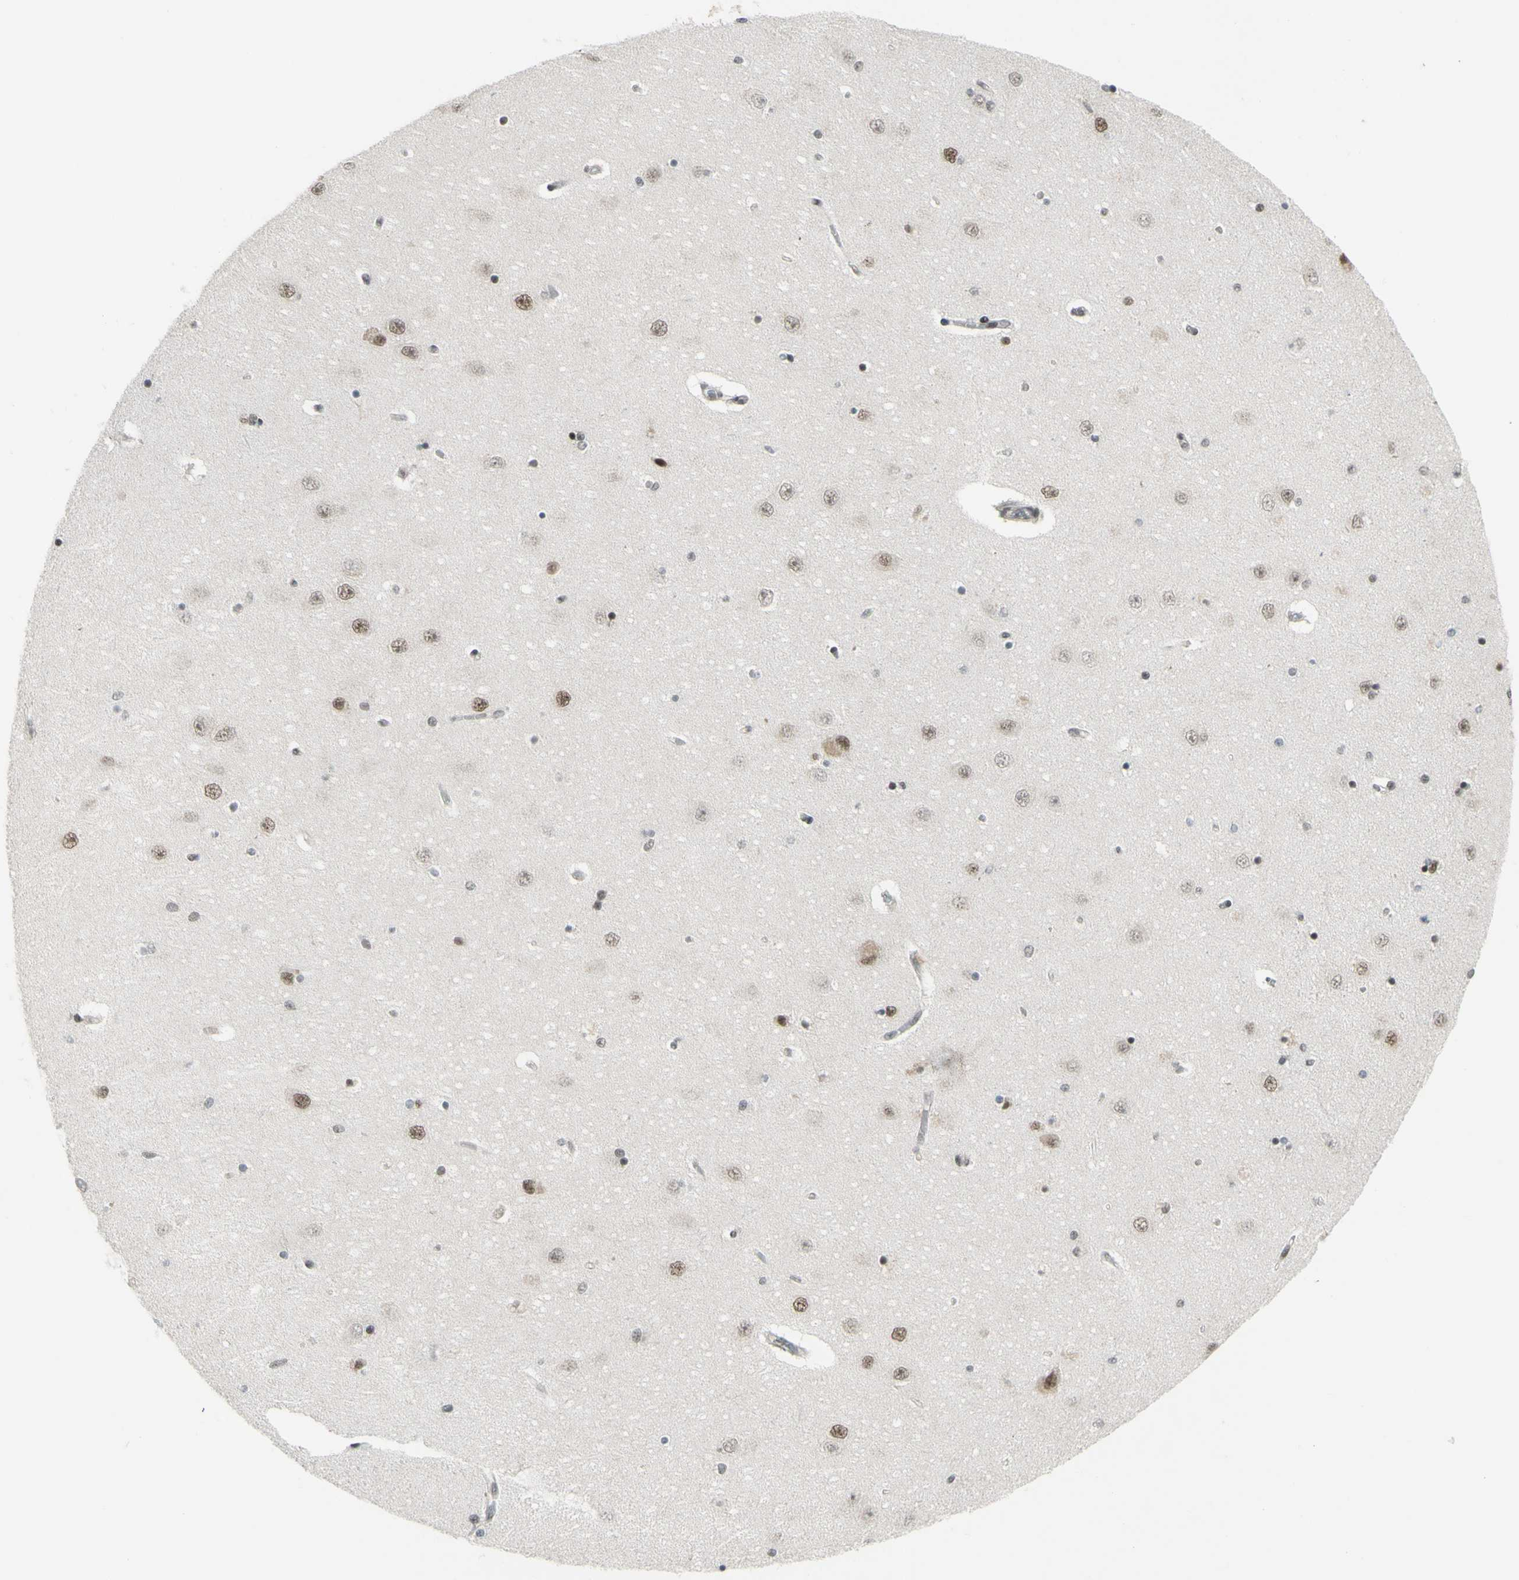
{"staining": {"intensity": "weak", "quantity": "<25%", "location": "nuclear"}, "tissue": "hippocampus", "cell_type": "Glial cells", "image_type": "normal", "snomed": [{"axis": "morphology", "description": "Normal tissue, NOS"}, {"axis": "topography", "description": "Hippocampus"}], "caption": "DAB immunohistochemical staining of unremarkable human hippocampus exhibits no significant expression in glial cells.", "gene": "SUPT6H", "patient": {"sex": "female", "age": 54}}